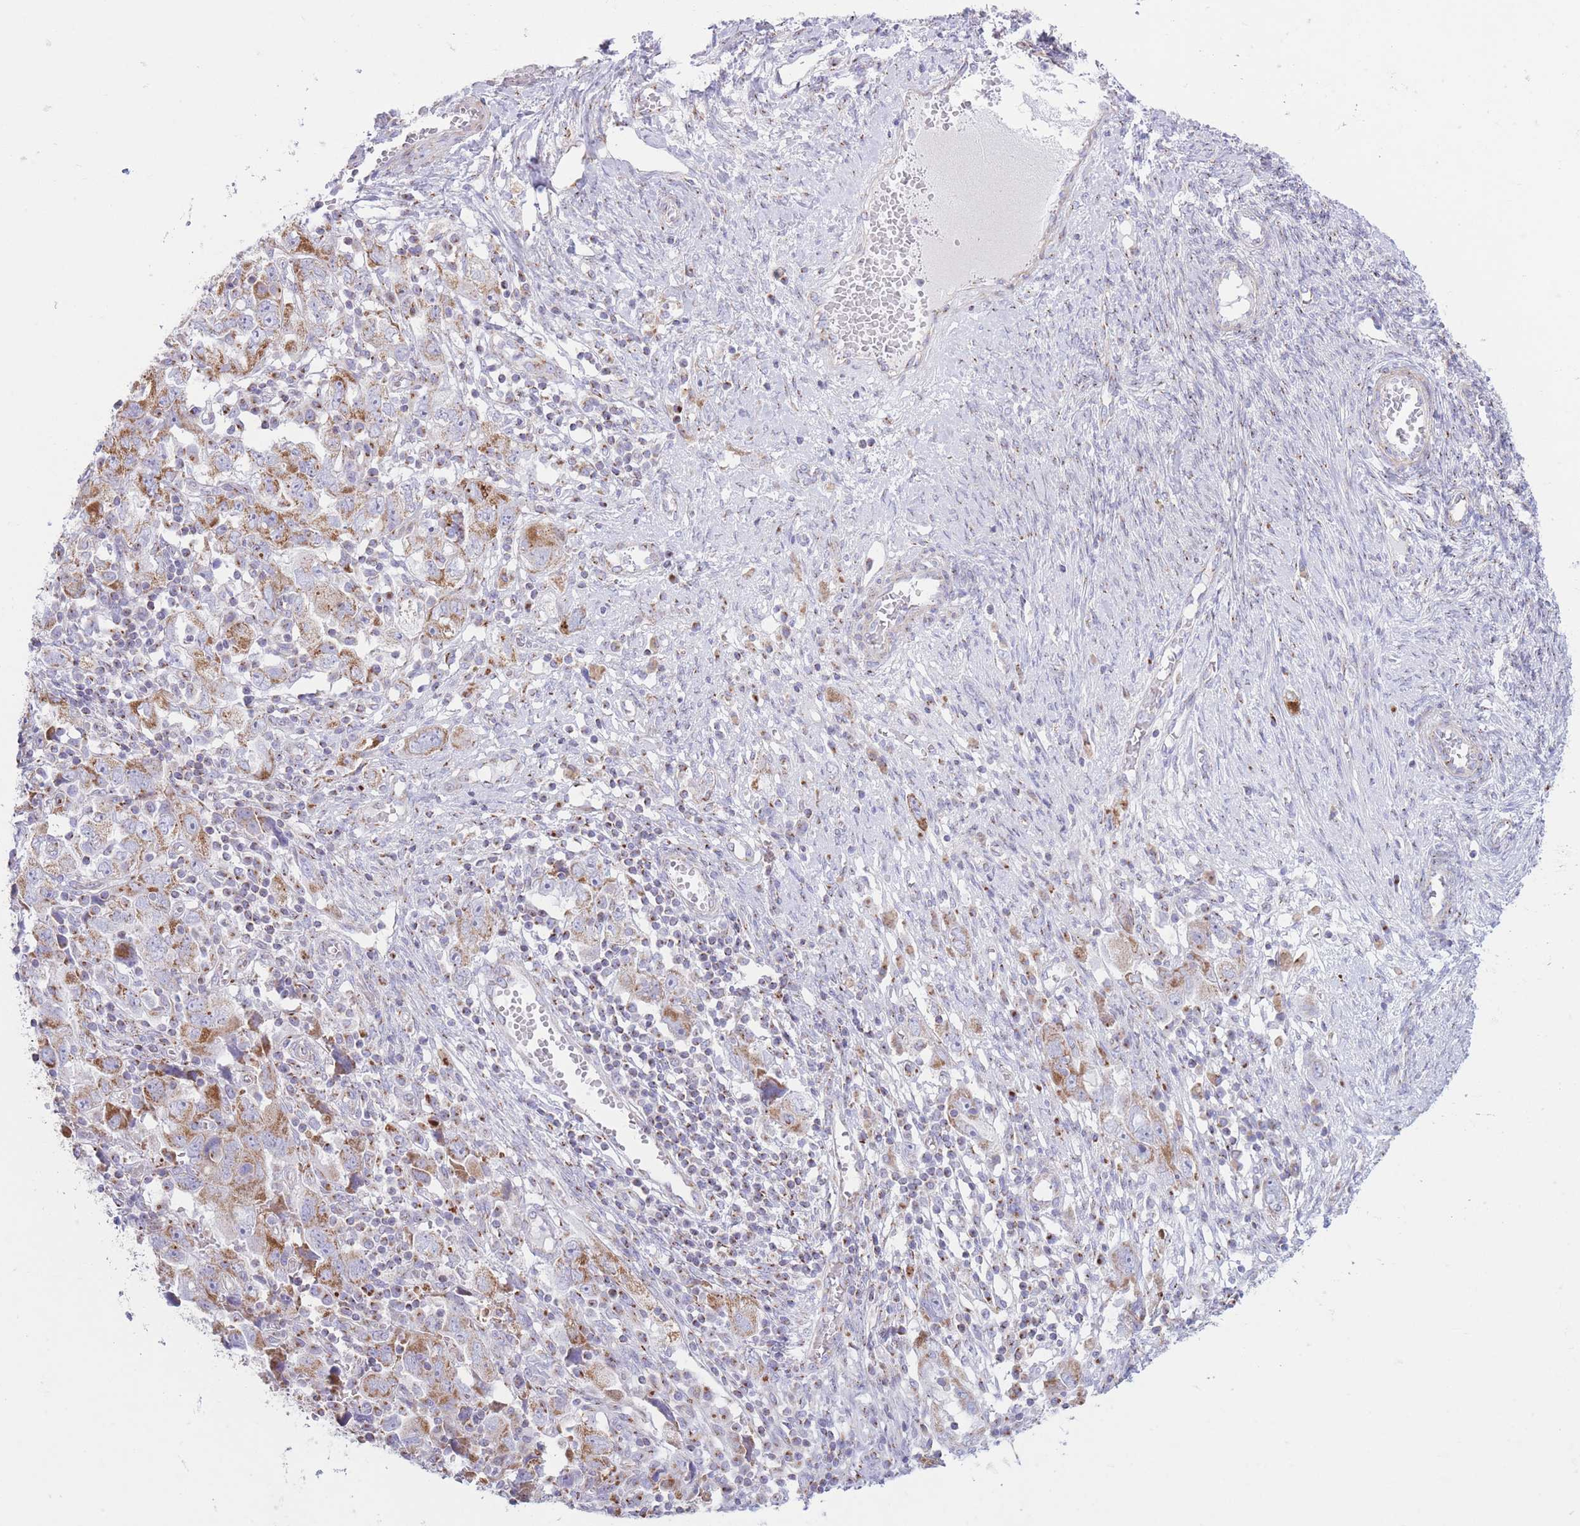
{"staining": {"intensity": "moderate", "quantity": "25%-75%", "location": "cytoplasmic/membranous"}, "tissue": "ovarian cancer", "cell_type": "Tumor cells", "image_type": "cancer", "snomed": [{"axis": "morphology", "description": "Carcinoma, NOS"}, {"axis": "morphology", "description": "Cystadenocarcinoma, serous, NOS"}, {"axis": "topography", "description": "Ovary"}], "caption": "Immunohistochemistry staining of ovarian cancer, which reveals medium levels of moderate cytoplasmic/membranous expression in approximately 25%-75% of tumor cells indicating moderate cytoplasmic/membranous protein positivity. The staining was performed using DAB (3,3'-diaminobenzidine) (brown) for protein detection and nuclei were counterstained in hematoxylin (blue).", "gene": "MPND", "patient": {"sex": "female", "age": 69}}